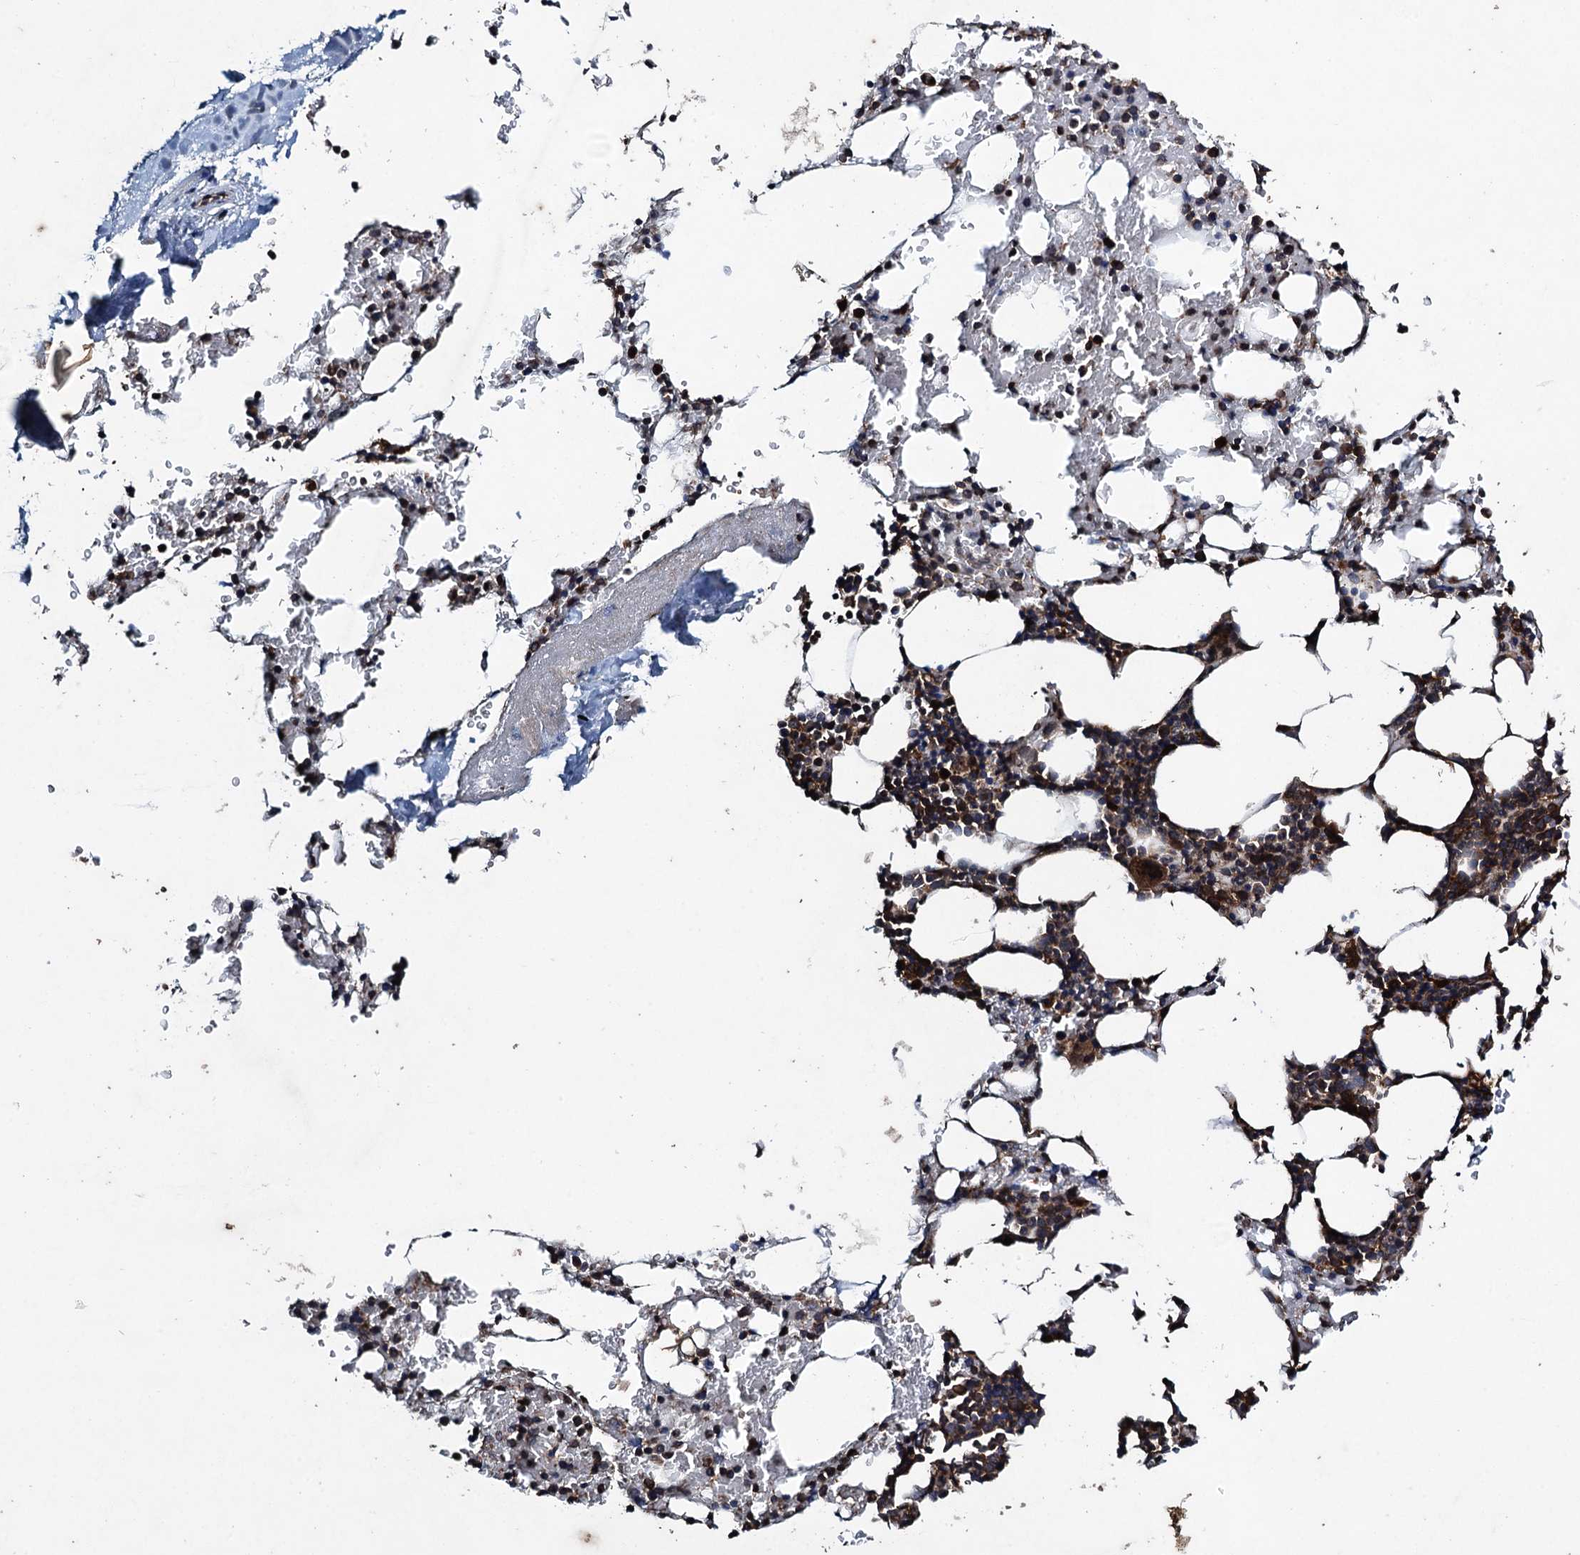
{"staining": {"intensity": "strong", "quantity": "<25%", "location": "cytoplasmic/membranous"}, "tissue": "bone marrow", "cell_type": "Hematopoietic cells", "image_type": "normal", "snomed": [{"axis": "morphology", "description": "Normal tissue, NOS"}, {"axis": "morphology", "description": "Inflammation, NOS"}, {"axis": "topography", "description": "Bone marrow"}], "caption": "Immunohistochemical staining of benign human bone marrow demonstrates strong cytoplasmic/membranous protein positivity in about <25% of hematopoietic cells. The protein is stained brown, and the nuclei are stained in blue (DAB IHC with brightfield microscopy, high magnification).", "gene": "CNTN5", "patient": {"sex": "male", "age": 41}}